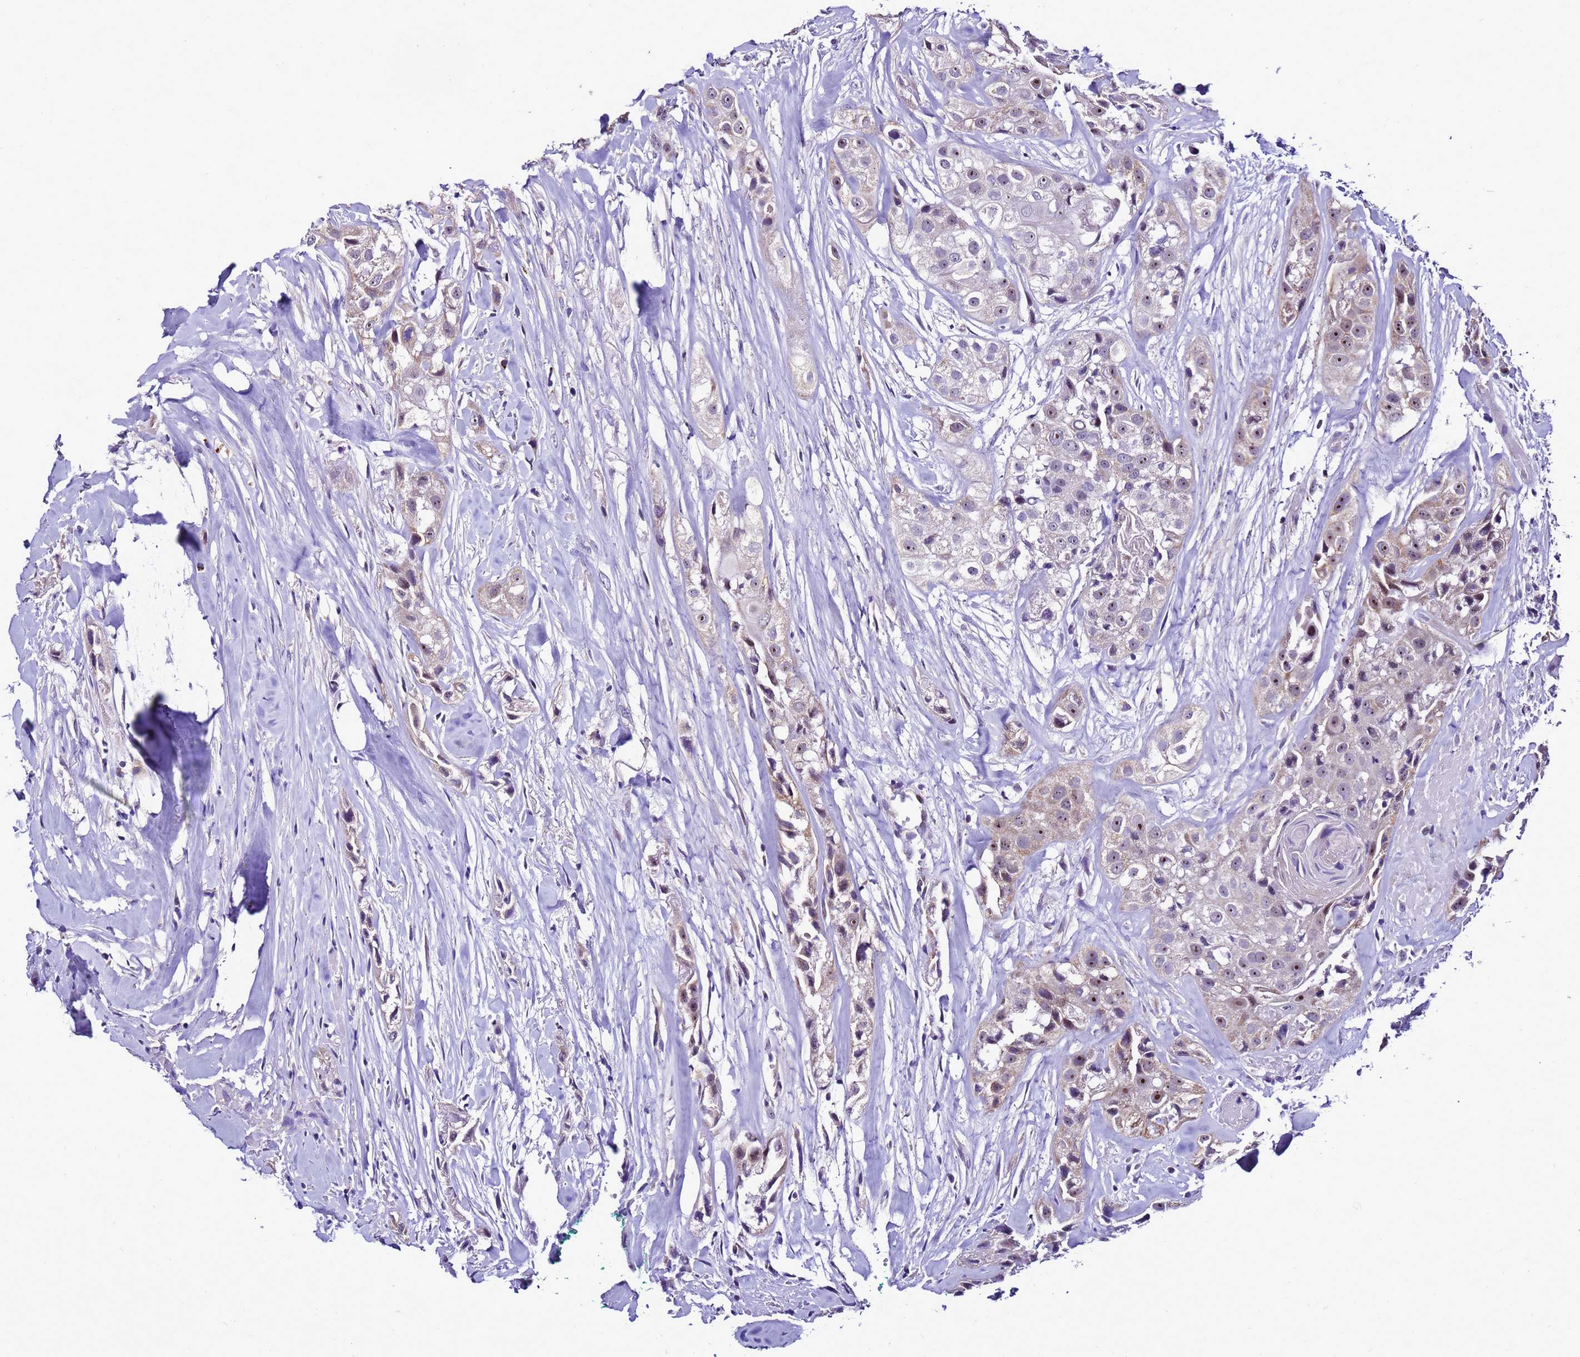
{"staining": {"intensity": "weak", "quantity": ">75%", "location": "cytoplasmic/membranous,nuclear"}, "tissue": "head and neck cancer", "cell_type": "Tumor cells", "image_type": "cancer", "snomed": [{"axis": "morphology", "description": "Normal tissue, NOS"}, {"axis": "morphology", "description": "Squamous cell carcinoma, NOS"}, {"axis": "topography", "description": "Skeletal muscle"}, {"axis": "topography", "description": "Head-Neck"}], "caption": "Immunohistochemistry (IHC) staining of head and neck cancer (squamous cell carcinoma), which exhibits low levels of weak cytoplasmic/membranous and nuclear expression in about >75% of tumor cells indicating weak cytoplasmic/membranous and nuclear protein staining. The staining was performed using DAB (3,3'-diaminobenzidine) (brown) for protein detection and nuclei were counterstained in hematoxylin (blue).", "gene": "DPH6", "patient": {"sex": "male", "age": 51}}